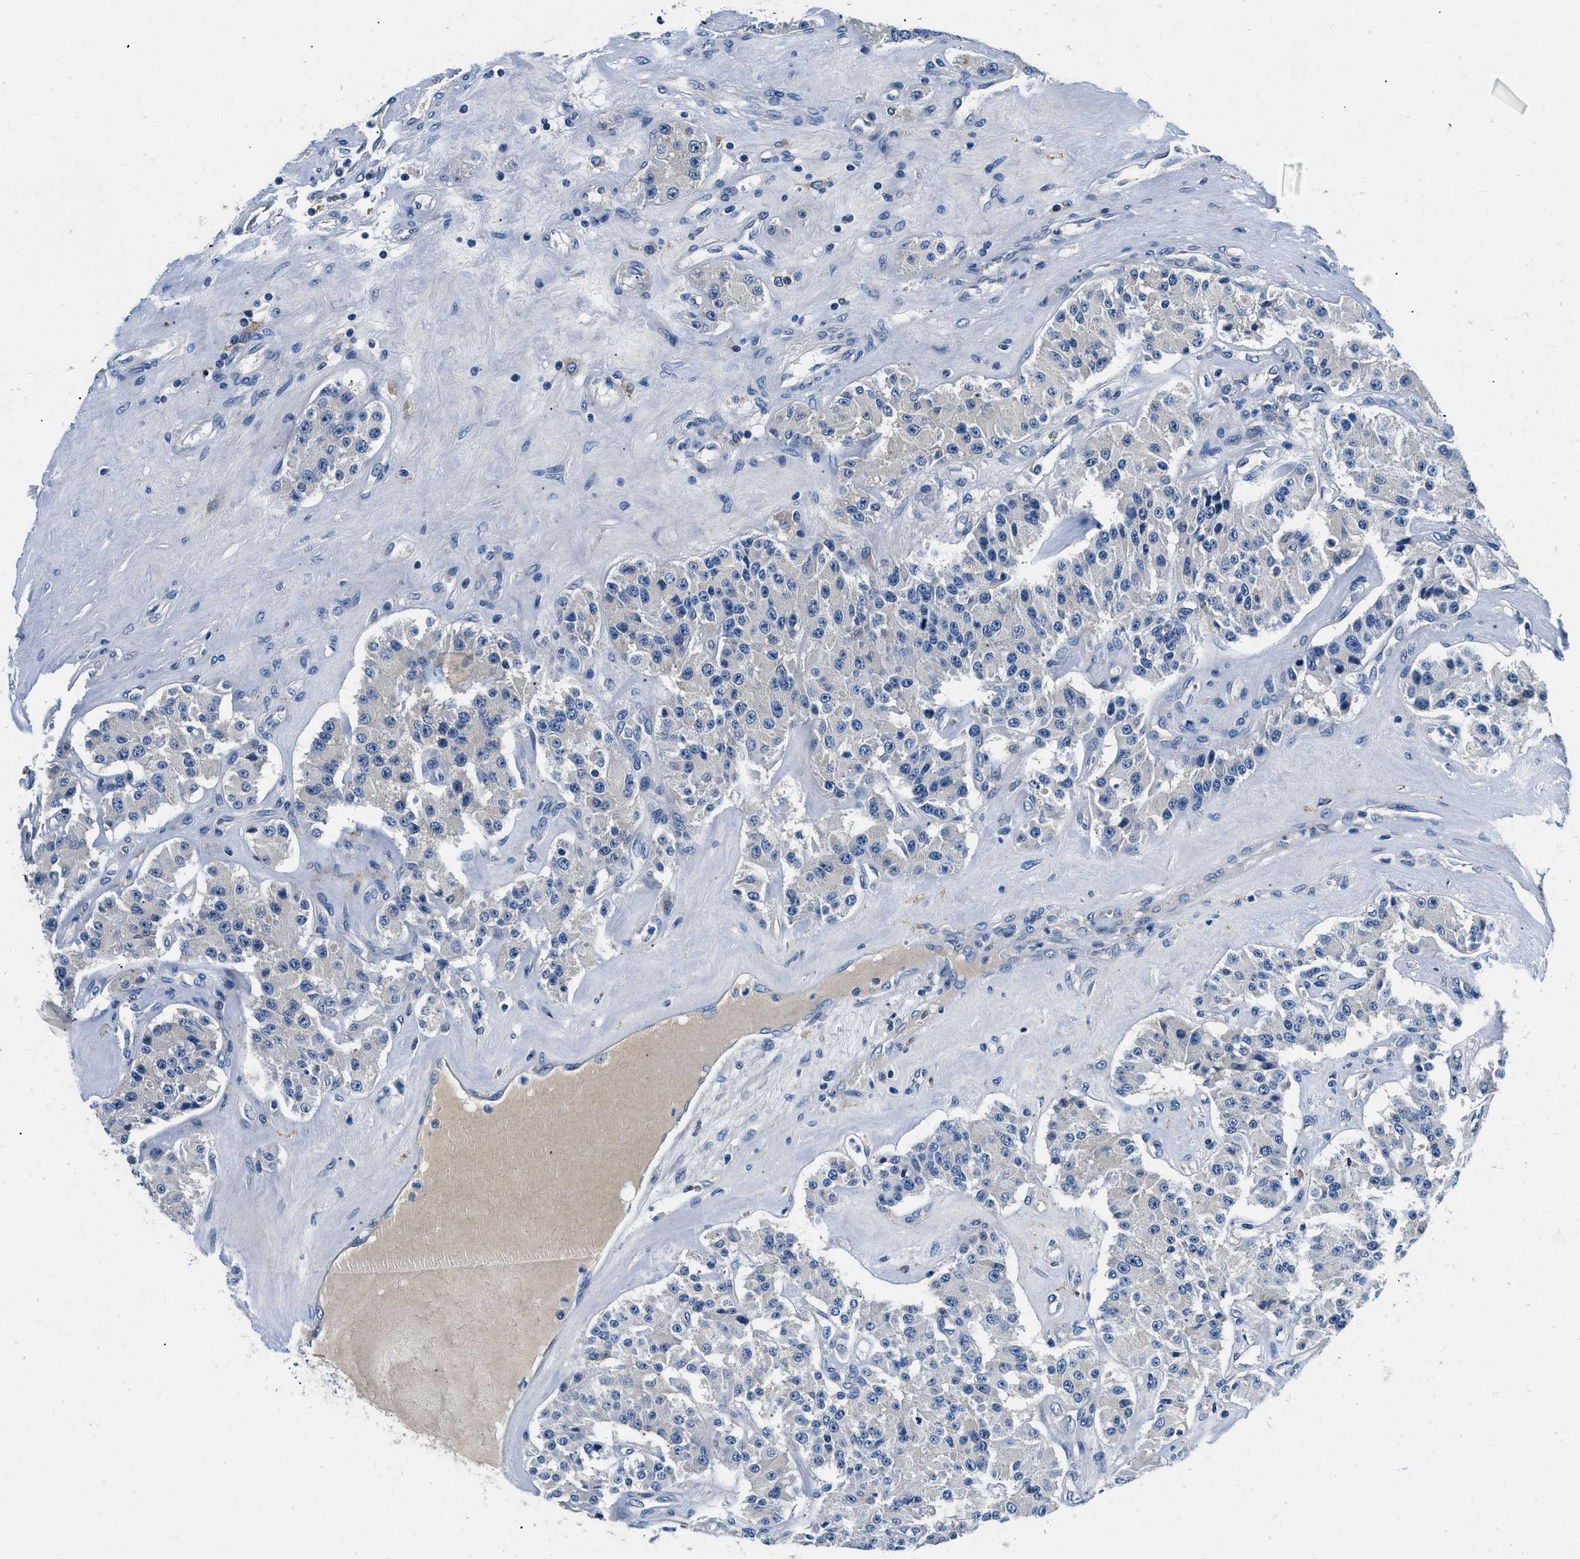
{"staining": {"intensity": "negative", "quantity": "none", "location": "none"}, "tissue": "carcinoid", "cell_type": "Tumor cells", "image_type": "cancer", "snomed": [{"axis": "morphology", "description": "Carcinoid, malignant, NOS"}, {"axis": "topography", "description": "Pancreas"}], "caption": "Immunohistochemistry of carcinoid (malignant) demonstrates no expression in tumor cells.", "gene": "ZFAND3", "patient": {"sex": "male", "age": 41}}